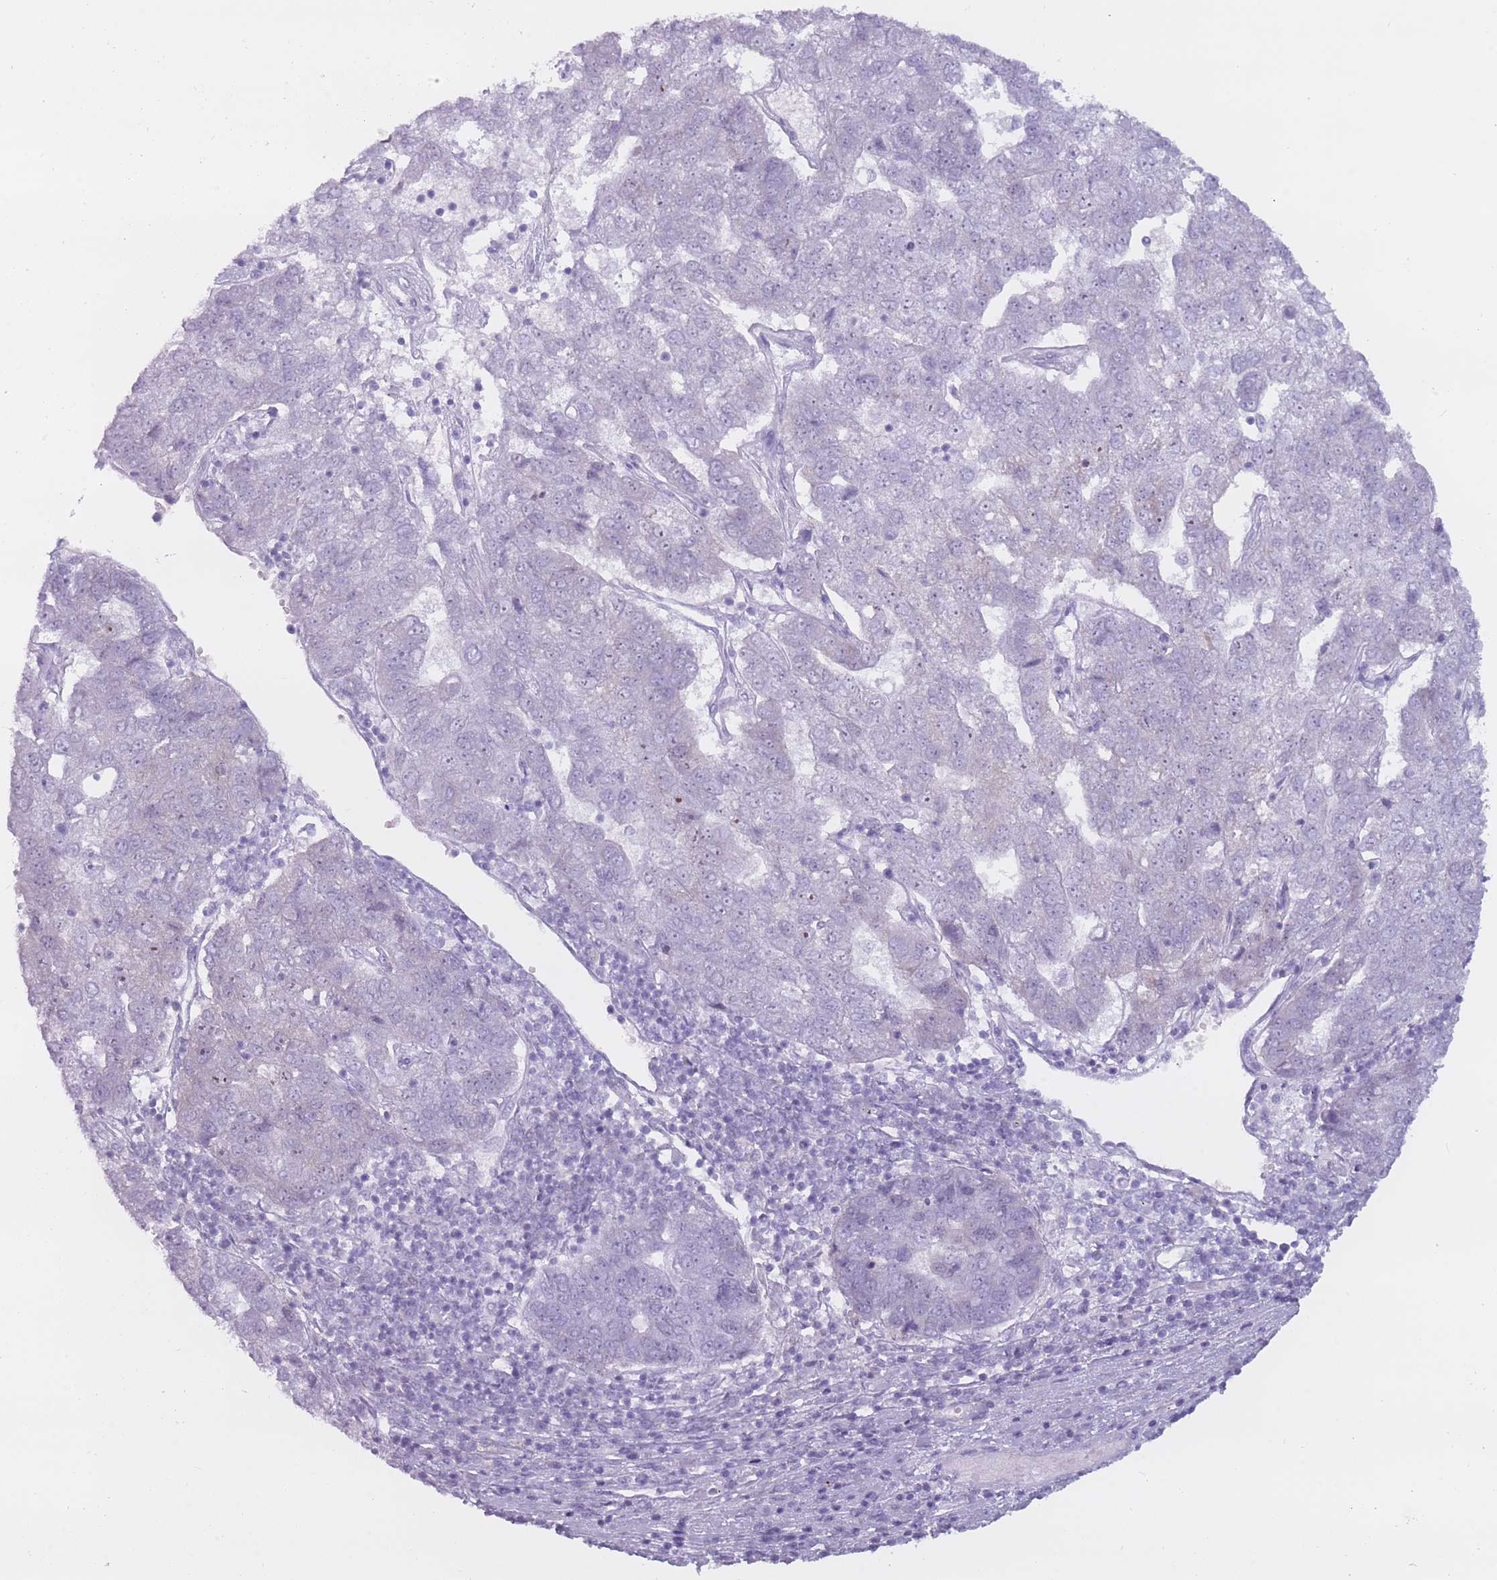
{"staining": {"intensity": "negative", "quantity": "none", "location": "none"}, "tissue": "pancreatic cancer", "cell_type": "Tumor cells", "image_type": "cancer", "snomed": [{"axis": "morphology", "description": "Adenocarcinoma, NOS"}, {"axis": "topography", "description": "Pancreas"}], "caption": "Immunohistochemistry micrograph of adenocarcinoma (pancreatic) stained for a protein (brown), which shows no staining in tumor cells.", "gene": "PNMA3", "patient": {"sex": "female", "age": 61}}